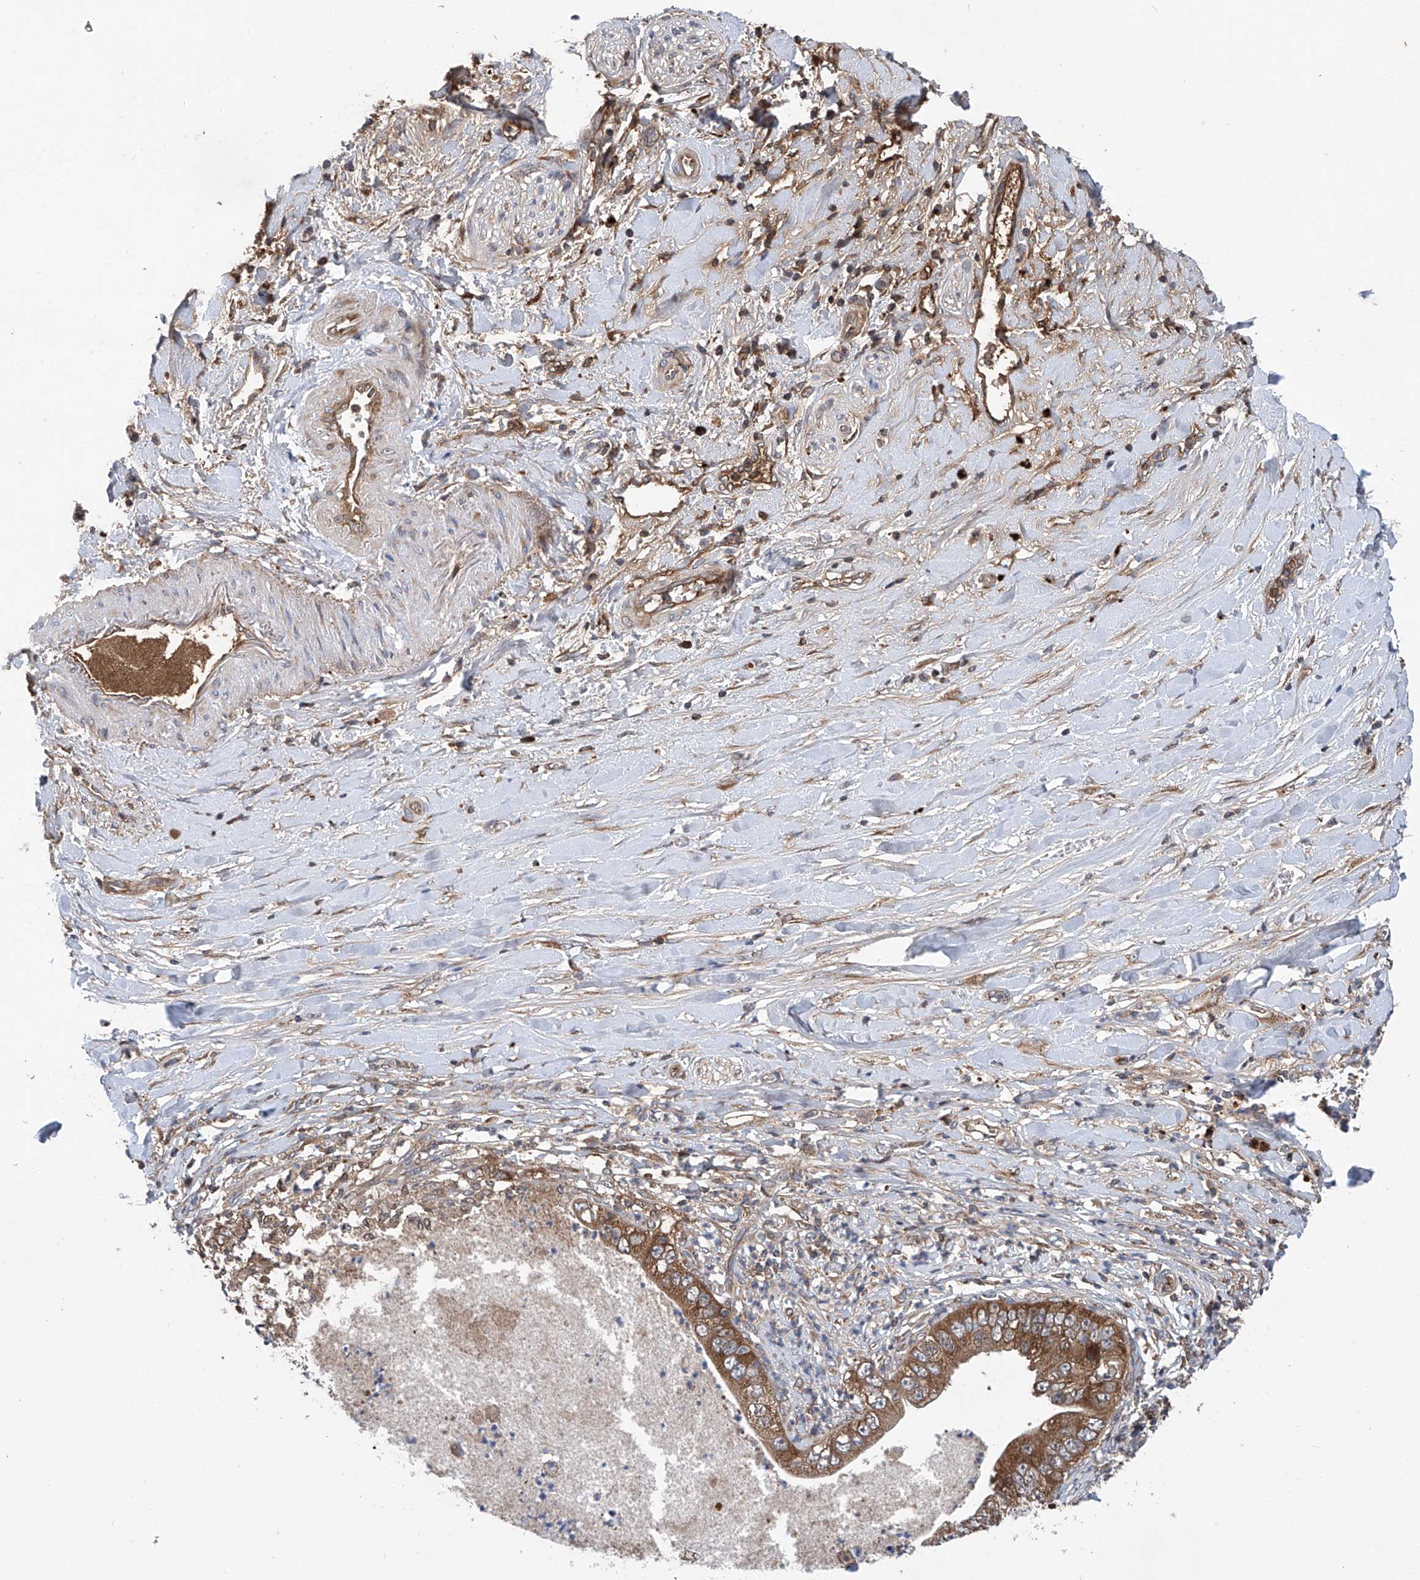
{"staining": {"intensity": "moderate", "quantity": ">75%", "location": "cytoplasmic/membranous"}, "tissue": "pancreatic cancer", "cell_type": "Tumor cells", "image_type": "cancer", "snomed": [{"axis": "morphology", "description": "Adenocarcinoma, NOS"}, {"axis": "topography", "description": "Pancreas"}], "caption": "Pancreatic cancer was stained to show a protein in brown. There is medium levels of moderate cytoplasmic/membranous expression in about >75% of tumor cells.", "gene": "ASCC3", "patient": {"sex": "female", "age": 78}}